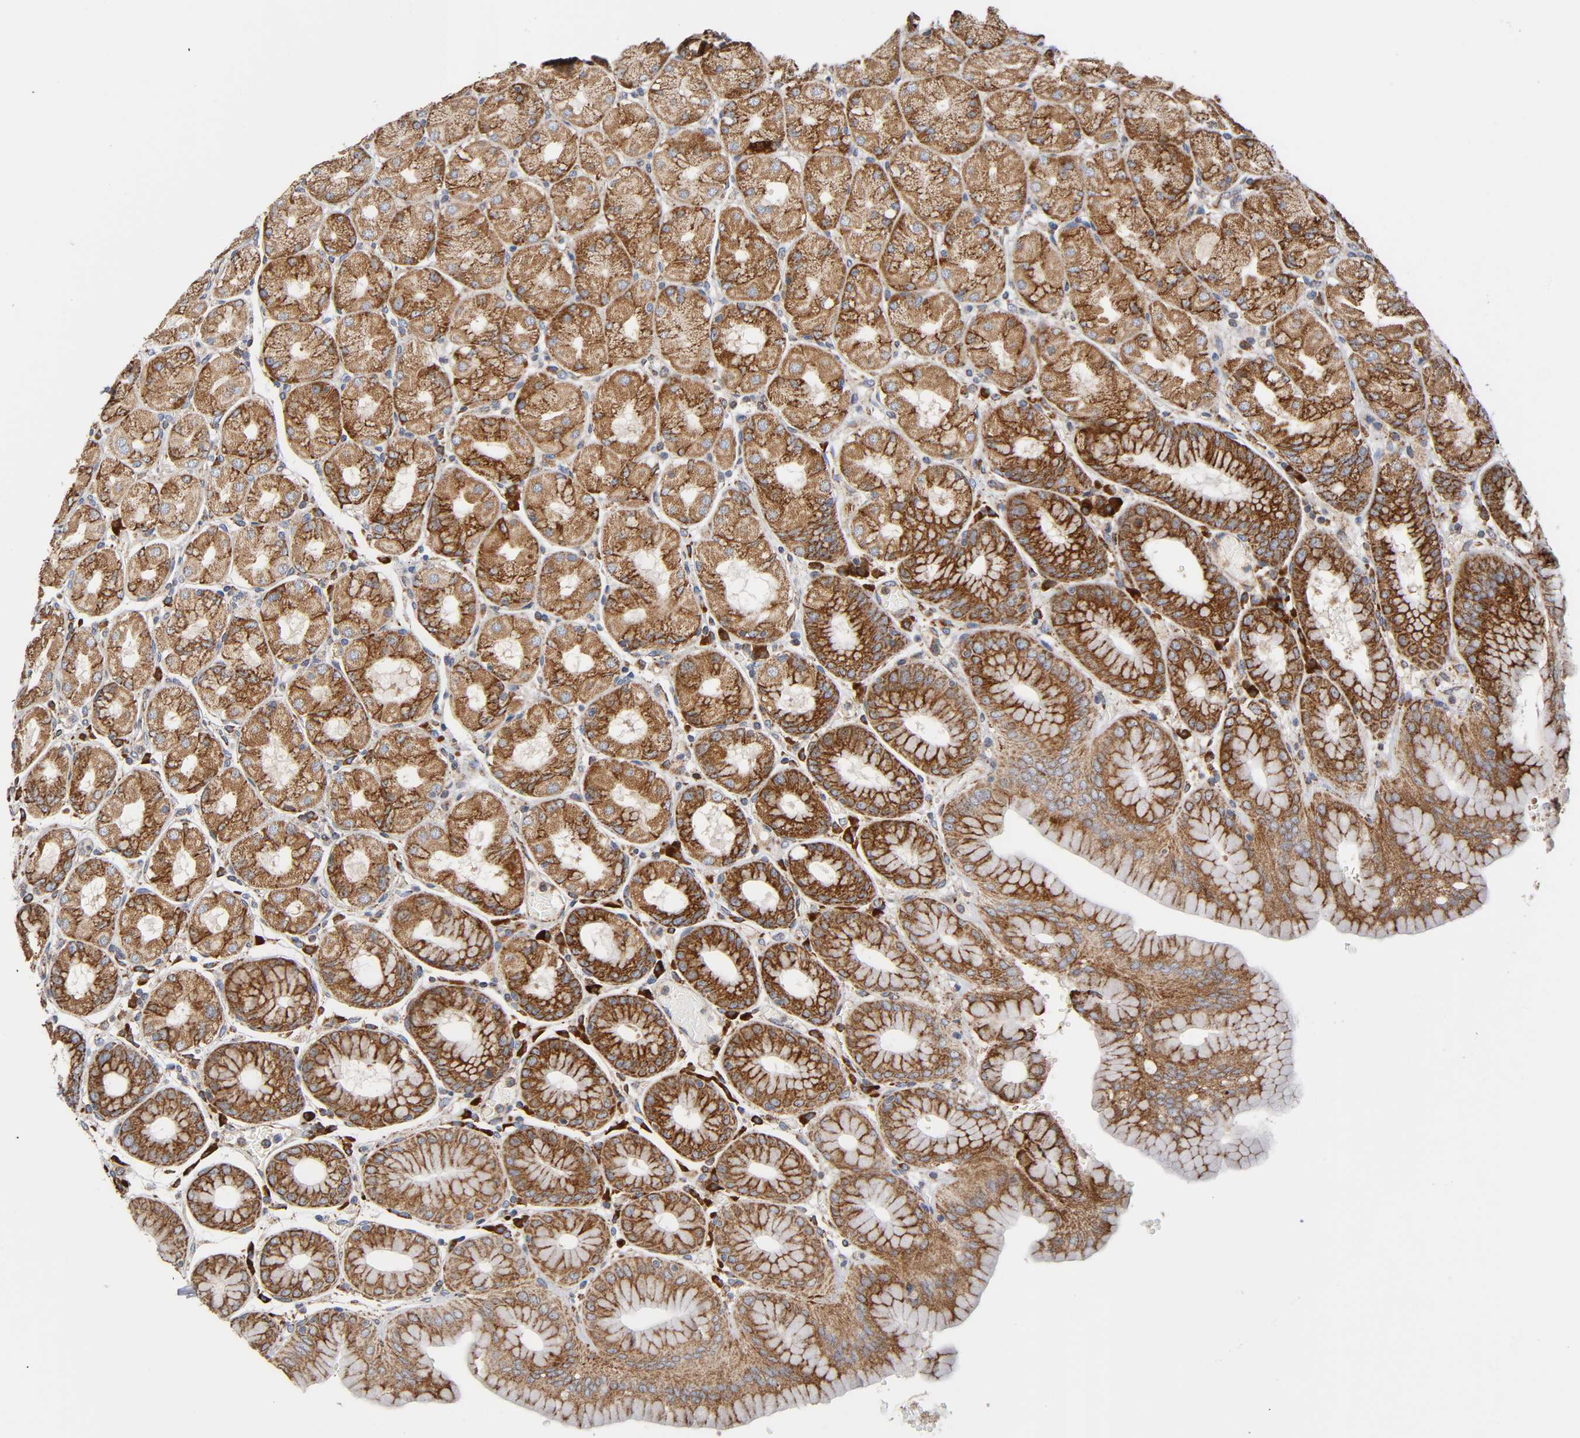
{"staining": {"intensity": "moderate", "quantity": ">75%", "location": "cytoplasmic/membranous"}, "tissue": "stomach", "cell_type": "Glandular cells", "image_type": "normal", "snomed": [{"axis": "morphology", "description": "Normal tissue, NOS"}, {"axis": "topography", "description": "Stomach, upper"}, {"axis": "topography", "description": "Stomach"}], "caption": "Immunohistochemistry (IHC) staining of benign stomach, which reveals medium levels of moderate cytoplasmic/membranous staining in about >75% of glandular cells indicating moderate cytoplasmic/membranous protein staining. The staining was performed using DAB (brown) for protein detection and nuclei were counterstained in hematoxylin (blue).", "gene": "MAP3K1", "patient": {"sex": "male", "age": 76}}